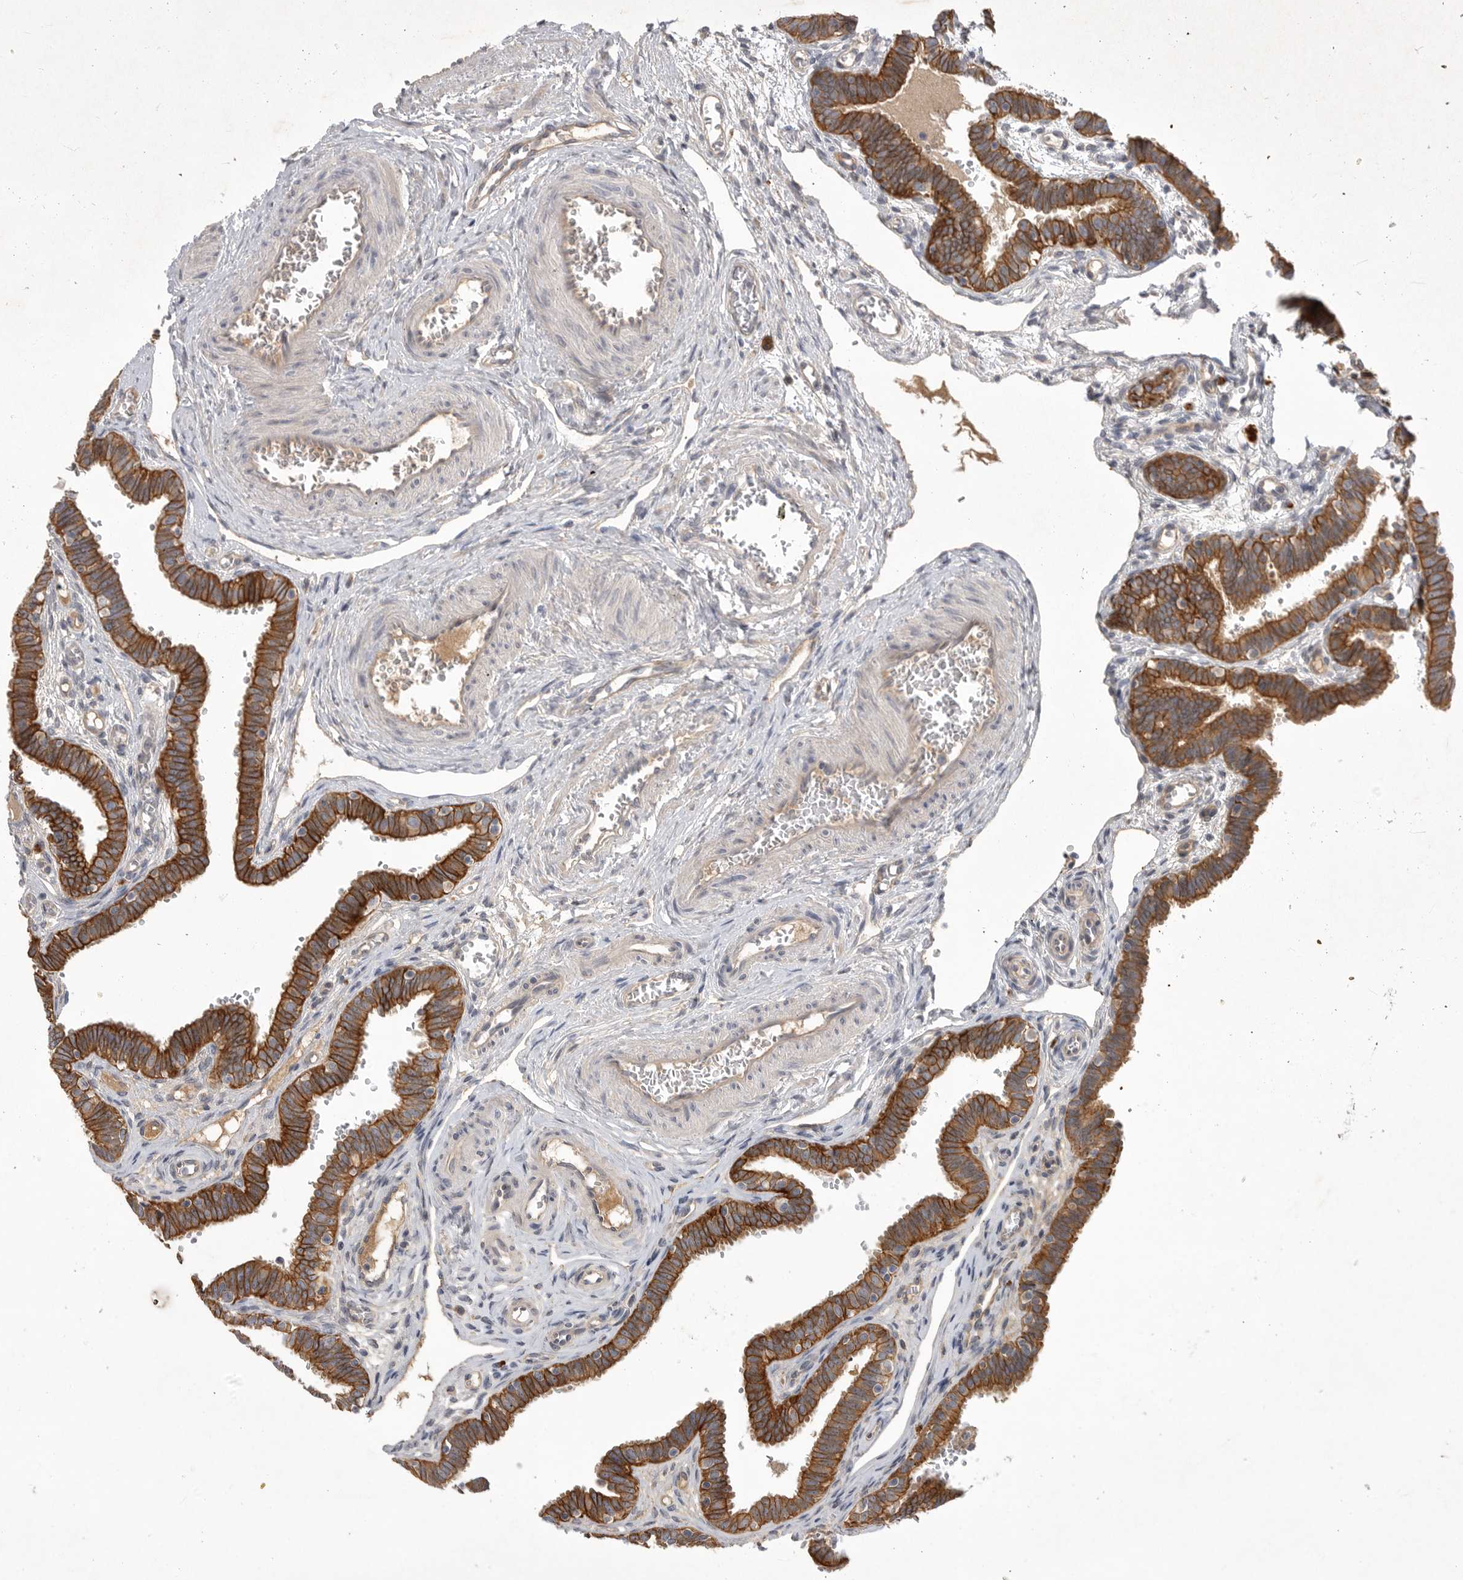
{"staining": {"intensity": "strong", "quantity": ">75%", "location": "cytoplasmic/membranous"}, "tissue": "fallopian tube", "cell_type": "Glandular cells", "image_type": "normal", "snomed": [{"axis": "morphology", "description": "Normal tissue, NOS"}, {"axis": "topography", "description": "Fallopian tube"}, {"axis": "topography", "description": "Placenta"}], "caption": "Glandular cells exhibit high levels of strong cytoplasmic/membranous positivity in about >75% of cells in normal human fallopian tube. The staining is performed using DAB (3,3'-diaminobenzidine) brown chromogen to label protein expression. The nuclei are counter-stained blue using hematoxylin.", "gene": "DHDDS", "patient": {"sex": "female", "age": 32}}